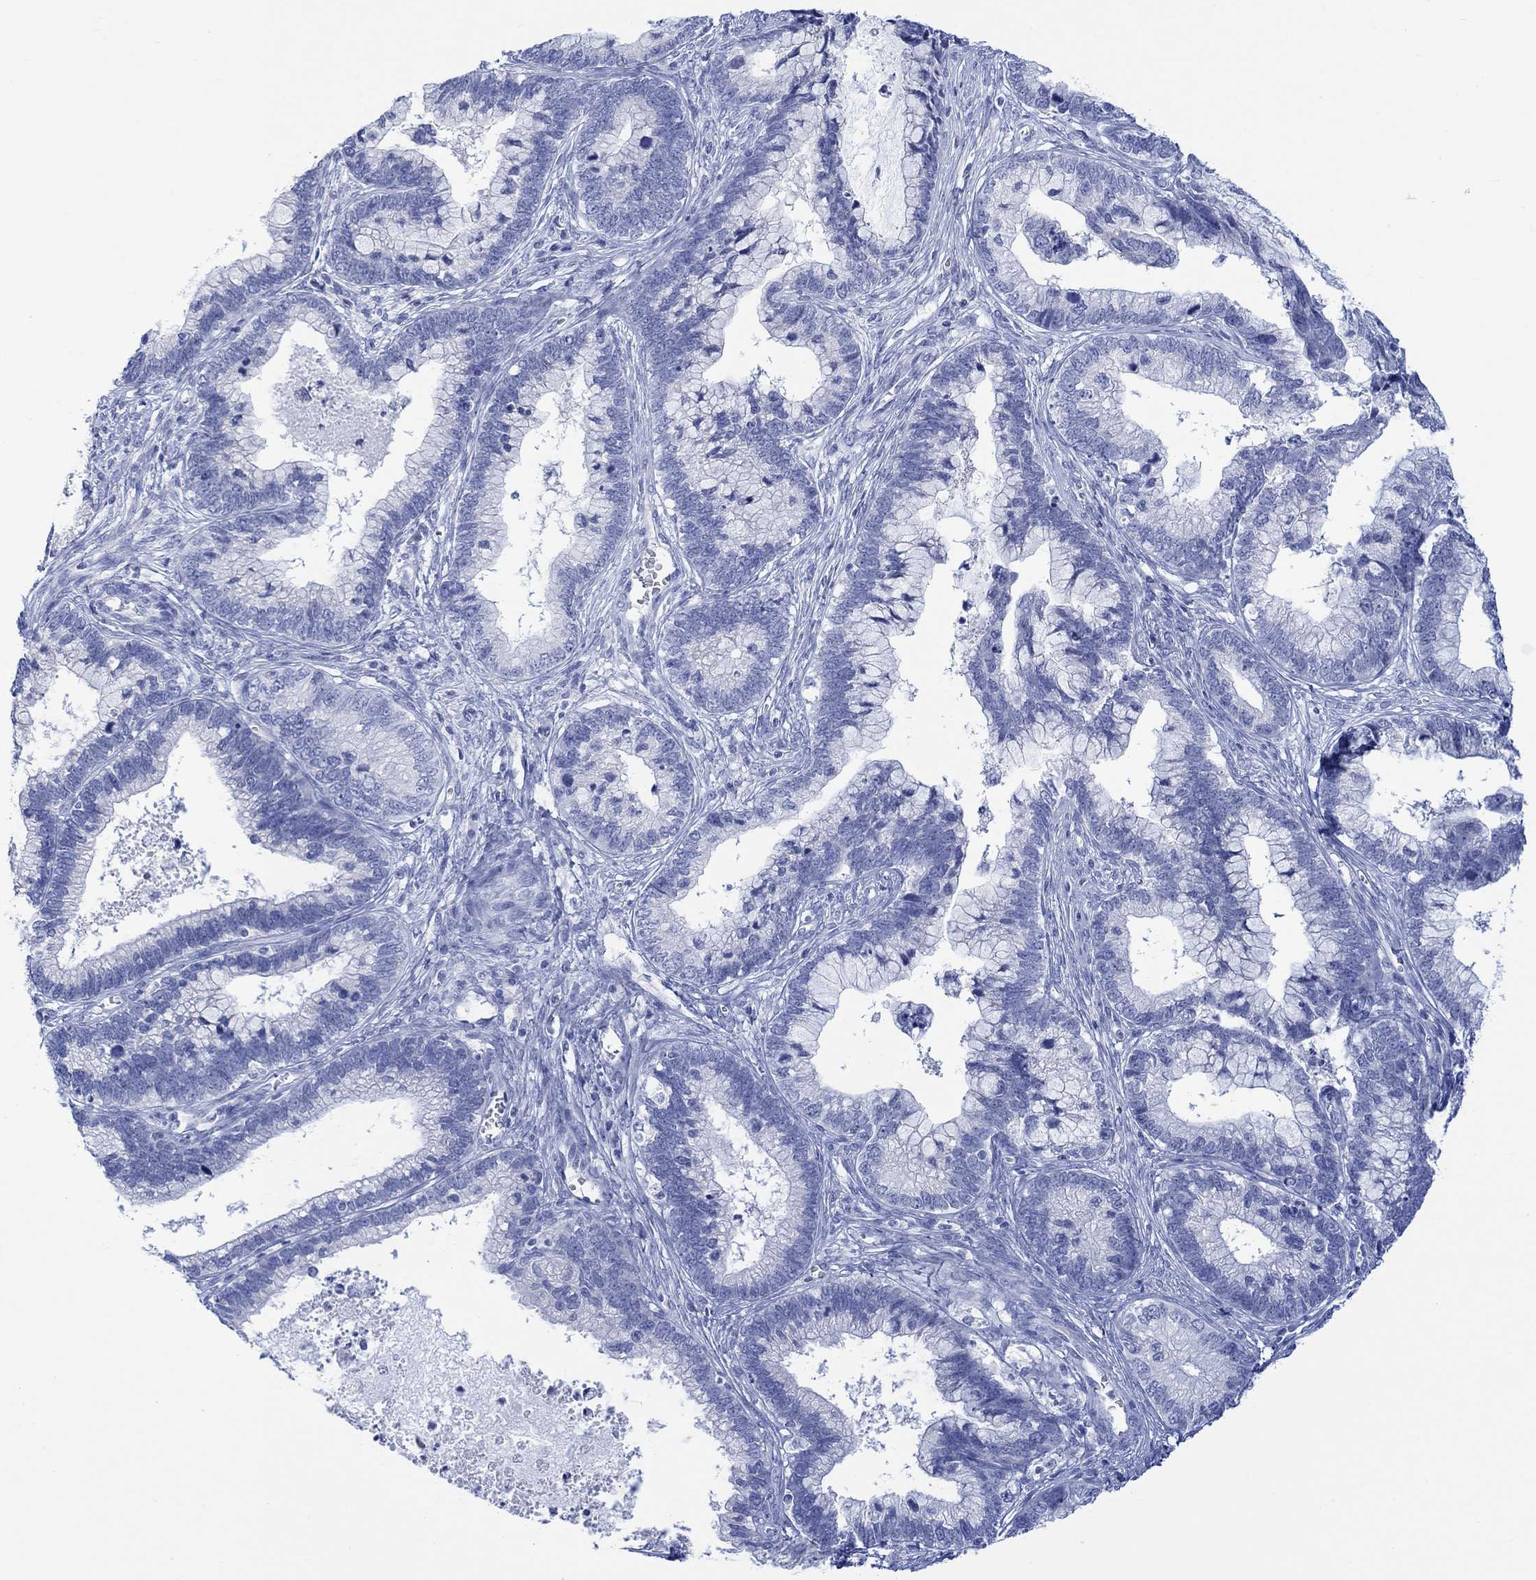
{"staining": {"intensity": "negative", "quantity": "none", "location": "none"}, "tissue": "cervical cancer", "cell_type": "Tumor cells", "image_type": "cancer", "snomed": [{"axis": "morphology", "description": "Adenocarcinoma, NOS"}, {"axis": "topography", "description": "Cervix"}], "caption": "An IHC micrograph of adenocarcinoma (cervical) is shown. There is no staining in tumor cells of adenocarcinoma (cervical).", "gene": "CALCA", "patient": {"sex": "female", "age": 44}}